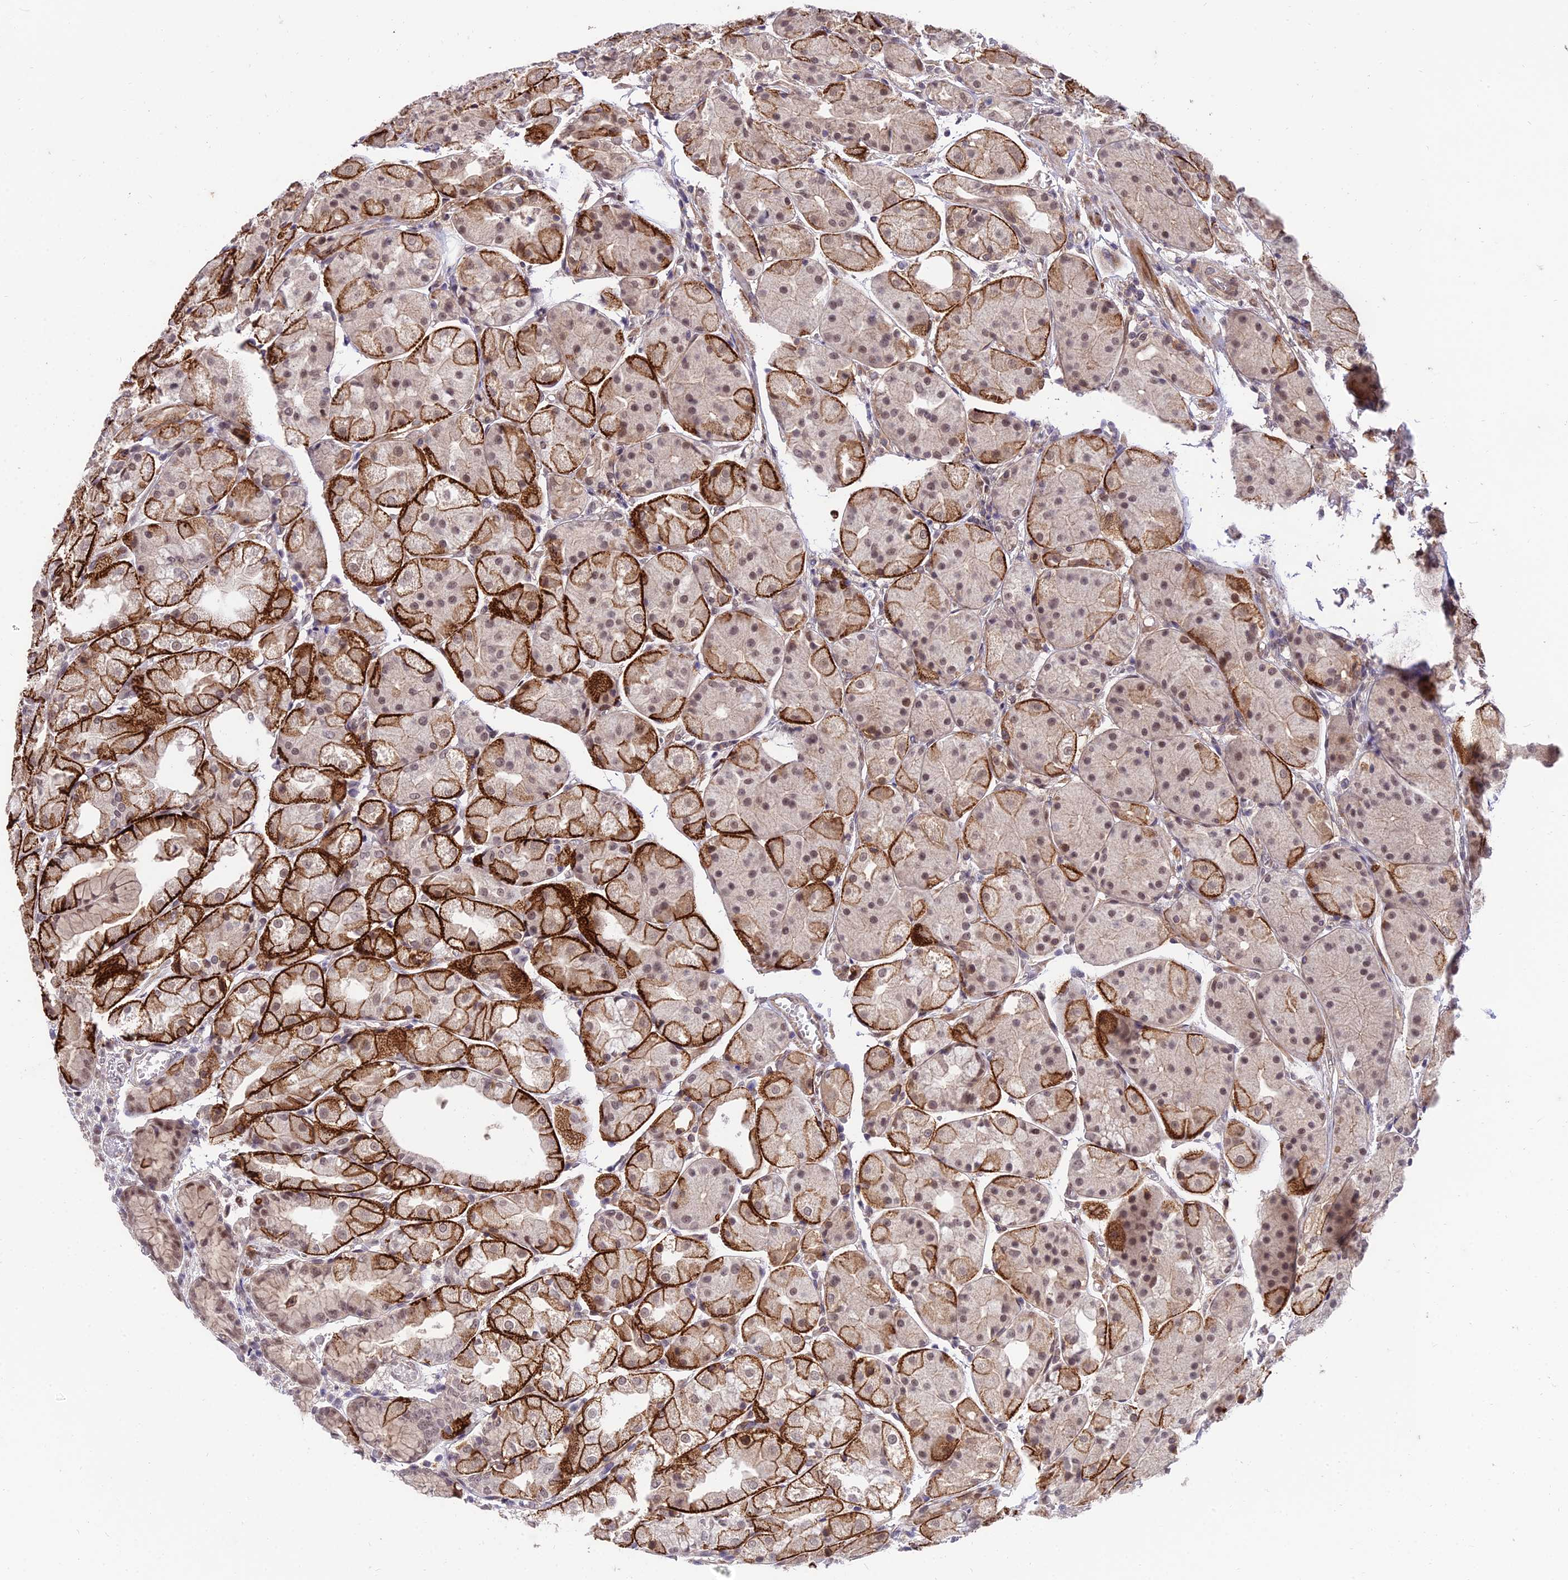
{"staining": {"intensity": "strong", "quantity": "25%-75%", "location": "cytoplasmic/membranous,nuclear"}, "tissue": "stomach", "cell_type": "Glandular cells", "image_type": "normal", "snomed": [{"axis": "morphology", "description": "Normal tissue, NOS"}, {"axis": "topography", "description": "Stomach, upper"}], "caption": "High-power microscopy captured an immunohistochemistry (IHC) micrograph of normal stomach, revealing strong cytoplasmic/membranous,nuclear staining in approximately 25%-75% of glandular cells. (DAB = brown stain, brightfield microscopy at high magnification).", "gene": "ZNF85", "patient": {"sex": "male", "age": 72}}